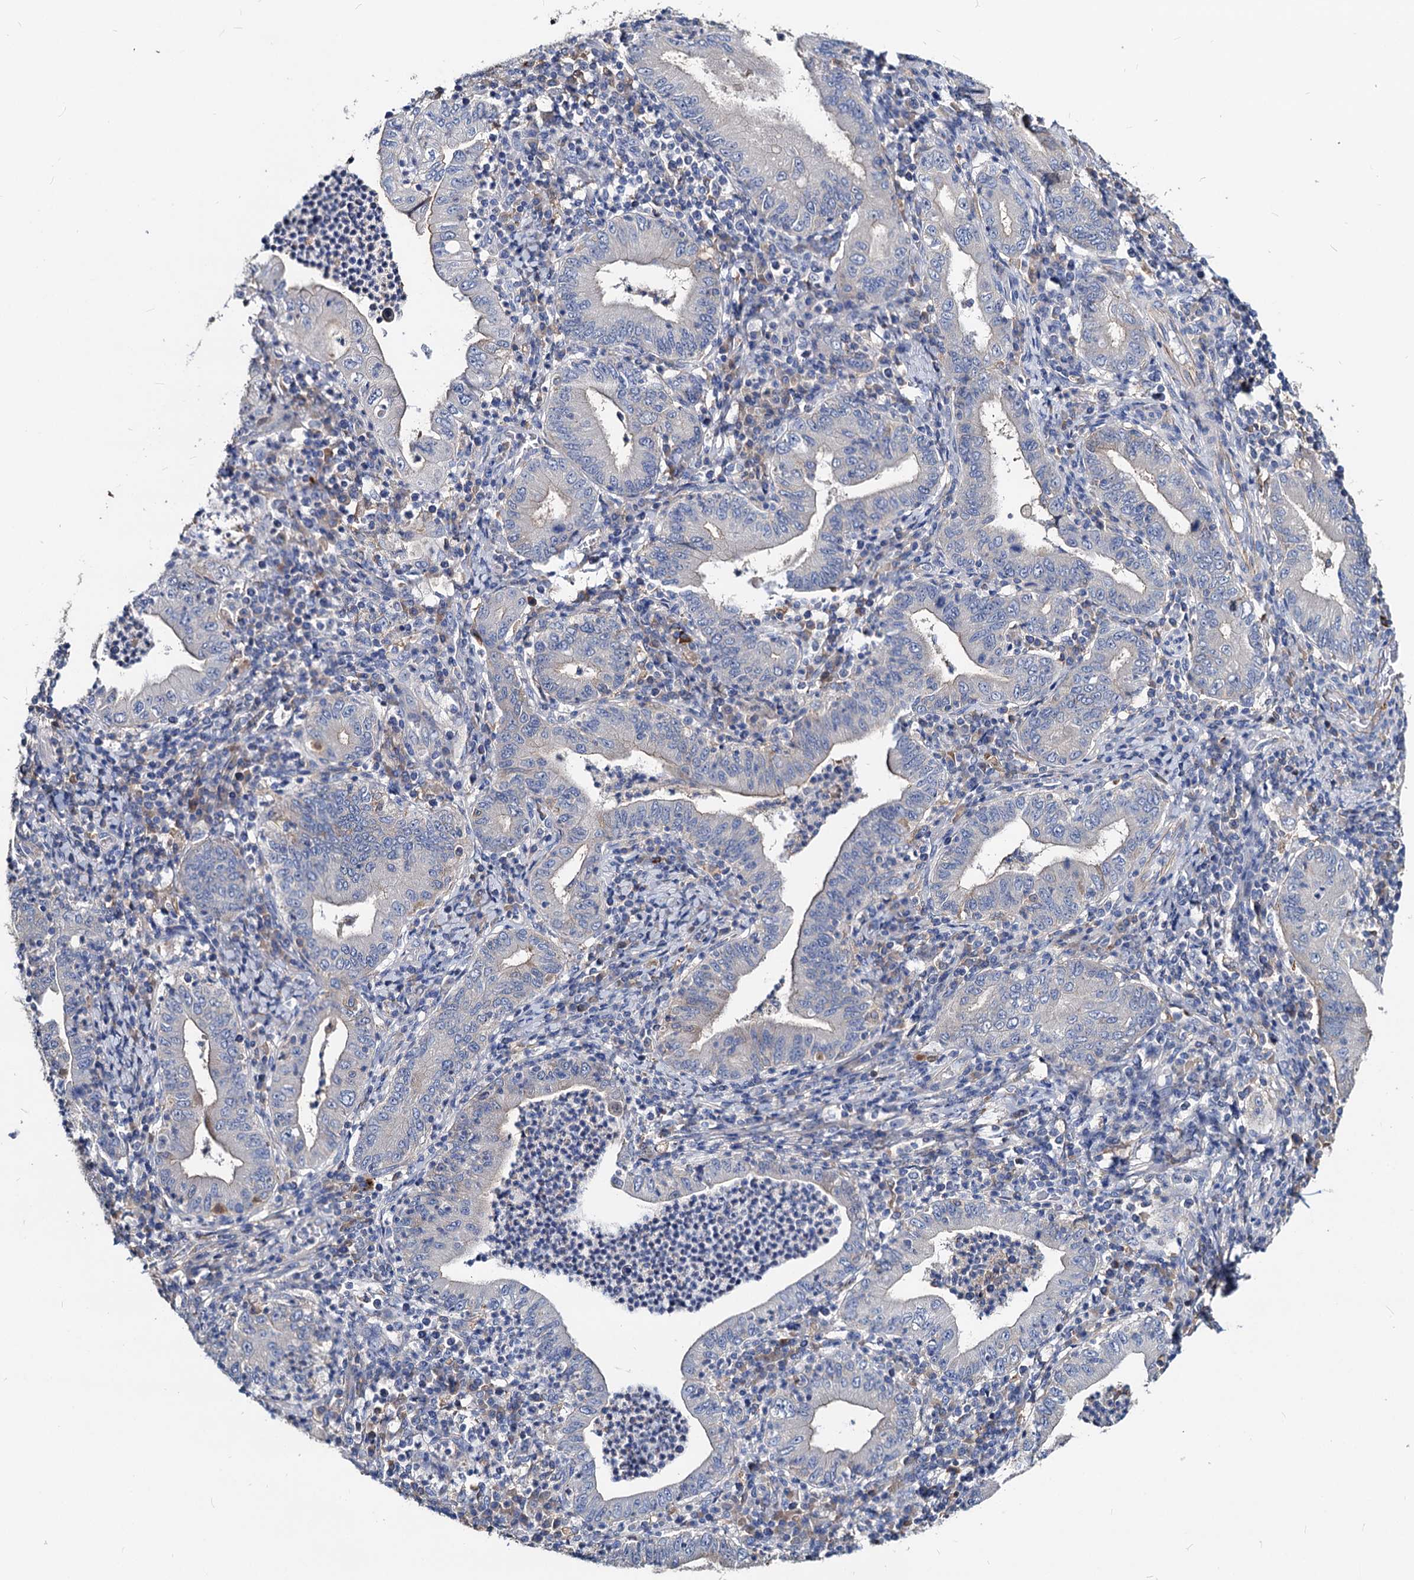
{"staining": {"intensity": "negative", "quantity": "none", "location": "none"}, "tissue": "stomach cancer", "cell_type": "Tumor cells", "image_type": "cancer", "snomed": [{"axis": "morphology", "description": "Normal tissue, NOS"}, {"axis": "morphology", "description": "Adenocarcinoma, NOS"}, {"axis": "topography", "description": "Esophagus"}, {"axis": "topography", "description": "Stomach, upper"}, {"axis": "topography", "description": "Peripheral nerve tissue"}], "caption": "High power microscopy photomicrograph of an immunohistochemistry micrograph of stomach cancer, revealing no significant positivity in tumor cells.", "gene": "ACY3", "patient": {"sex": "male", "age": 62}}